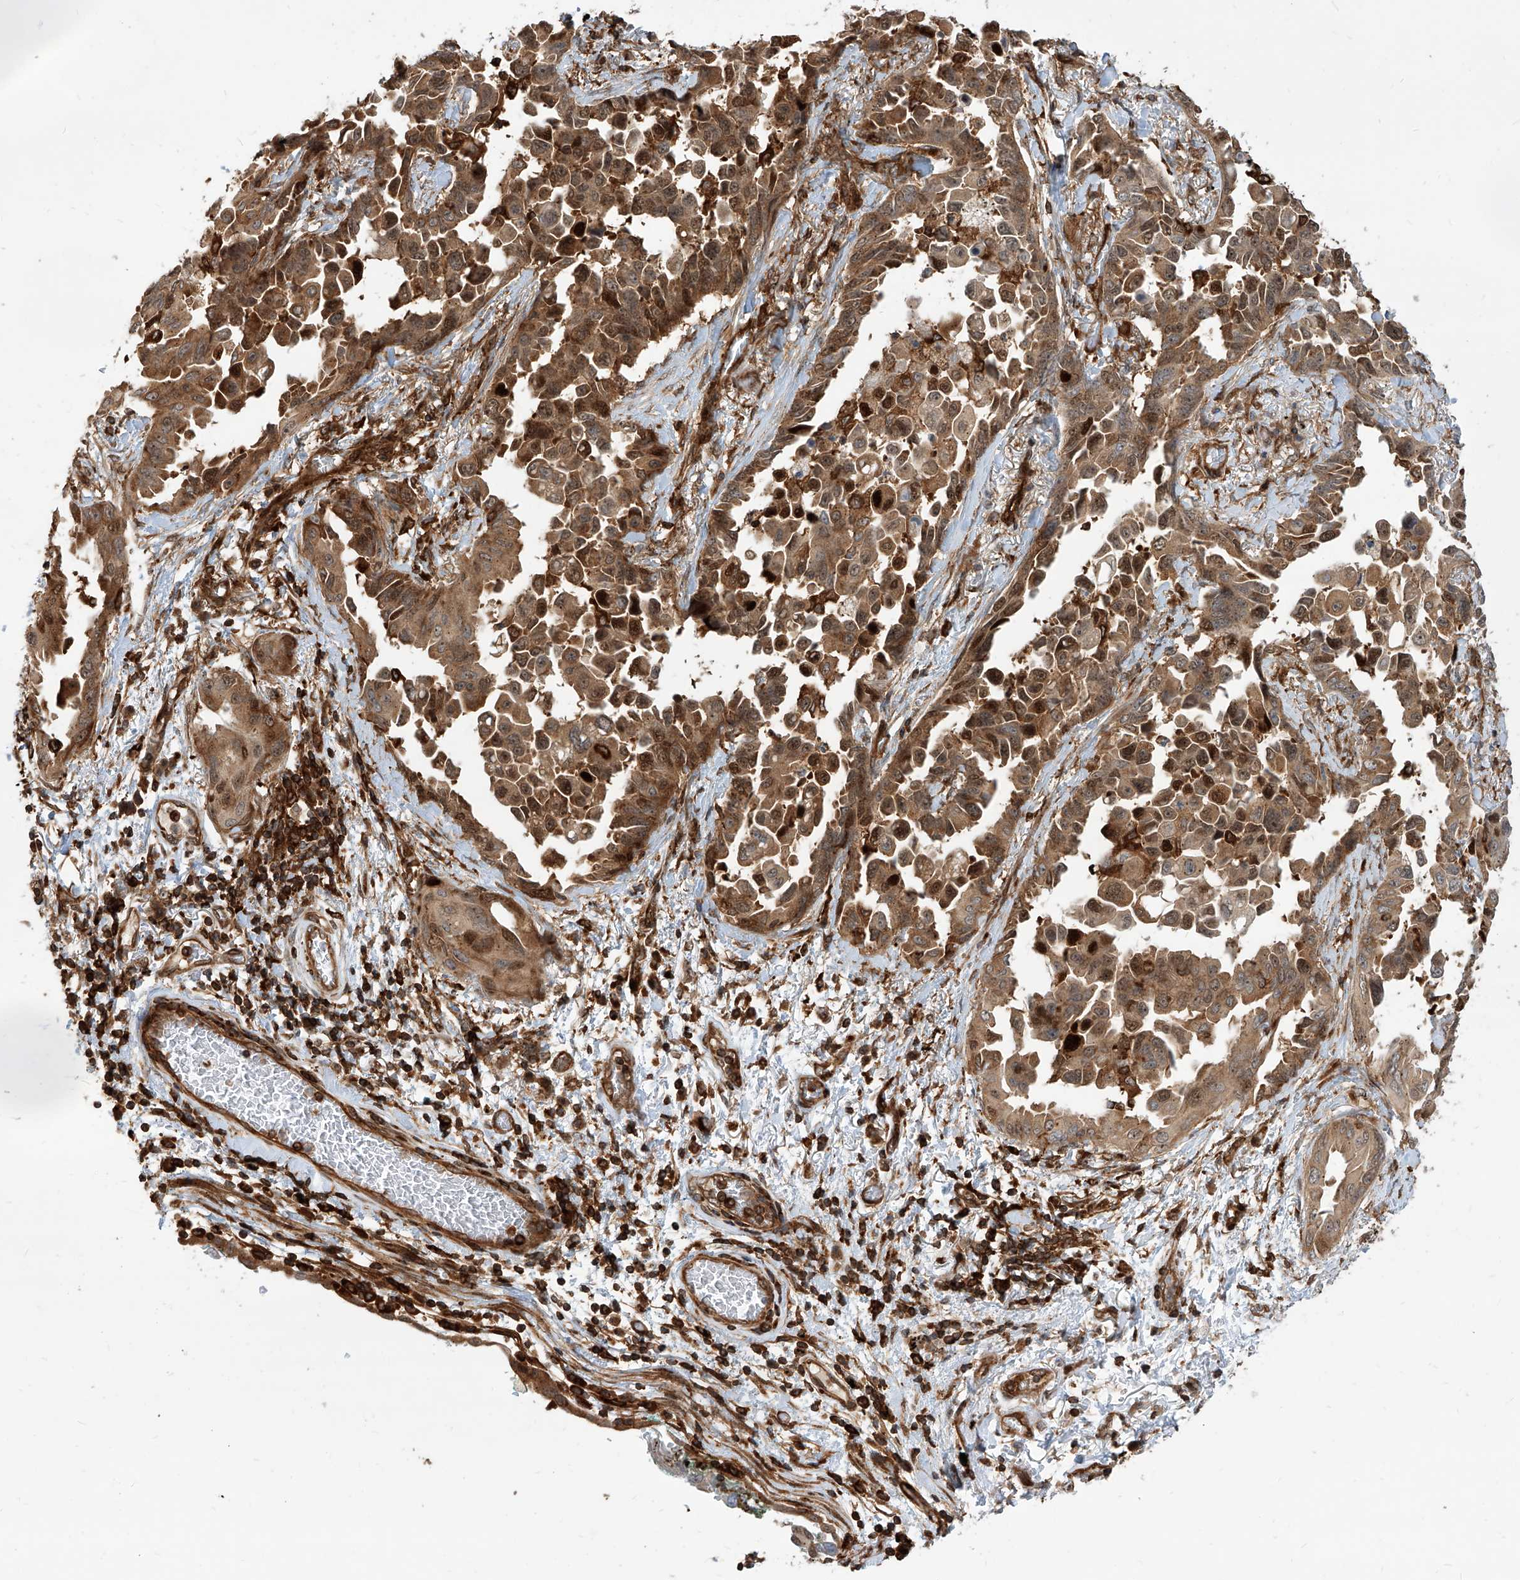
{"staining": {"intensity": "strong", "quantity": ">75%", "location": "cytoplasmic/membranous,nuclear"}, "tissue": "lung cancer", "cell_type": "Tumor cells", "image_type": "cancer", "snomed": [{"axis": "morphology", "description": "Adenocarcinoma, NOS"}, {"axis": "topography", "description": "Lung"}], "caption": "Brown immunohistochemical staining in lung cancer (adenocarcinoma) shows strong cytoplasmic/membranous and nuclear expression in approximately >75% of tumor cells.", "gene": "MAGED2", "patient": {"sex": "female", "age": 67}}